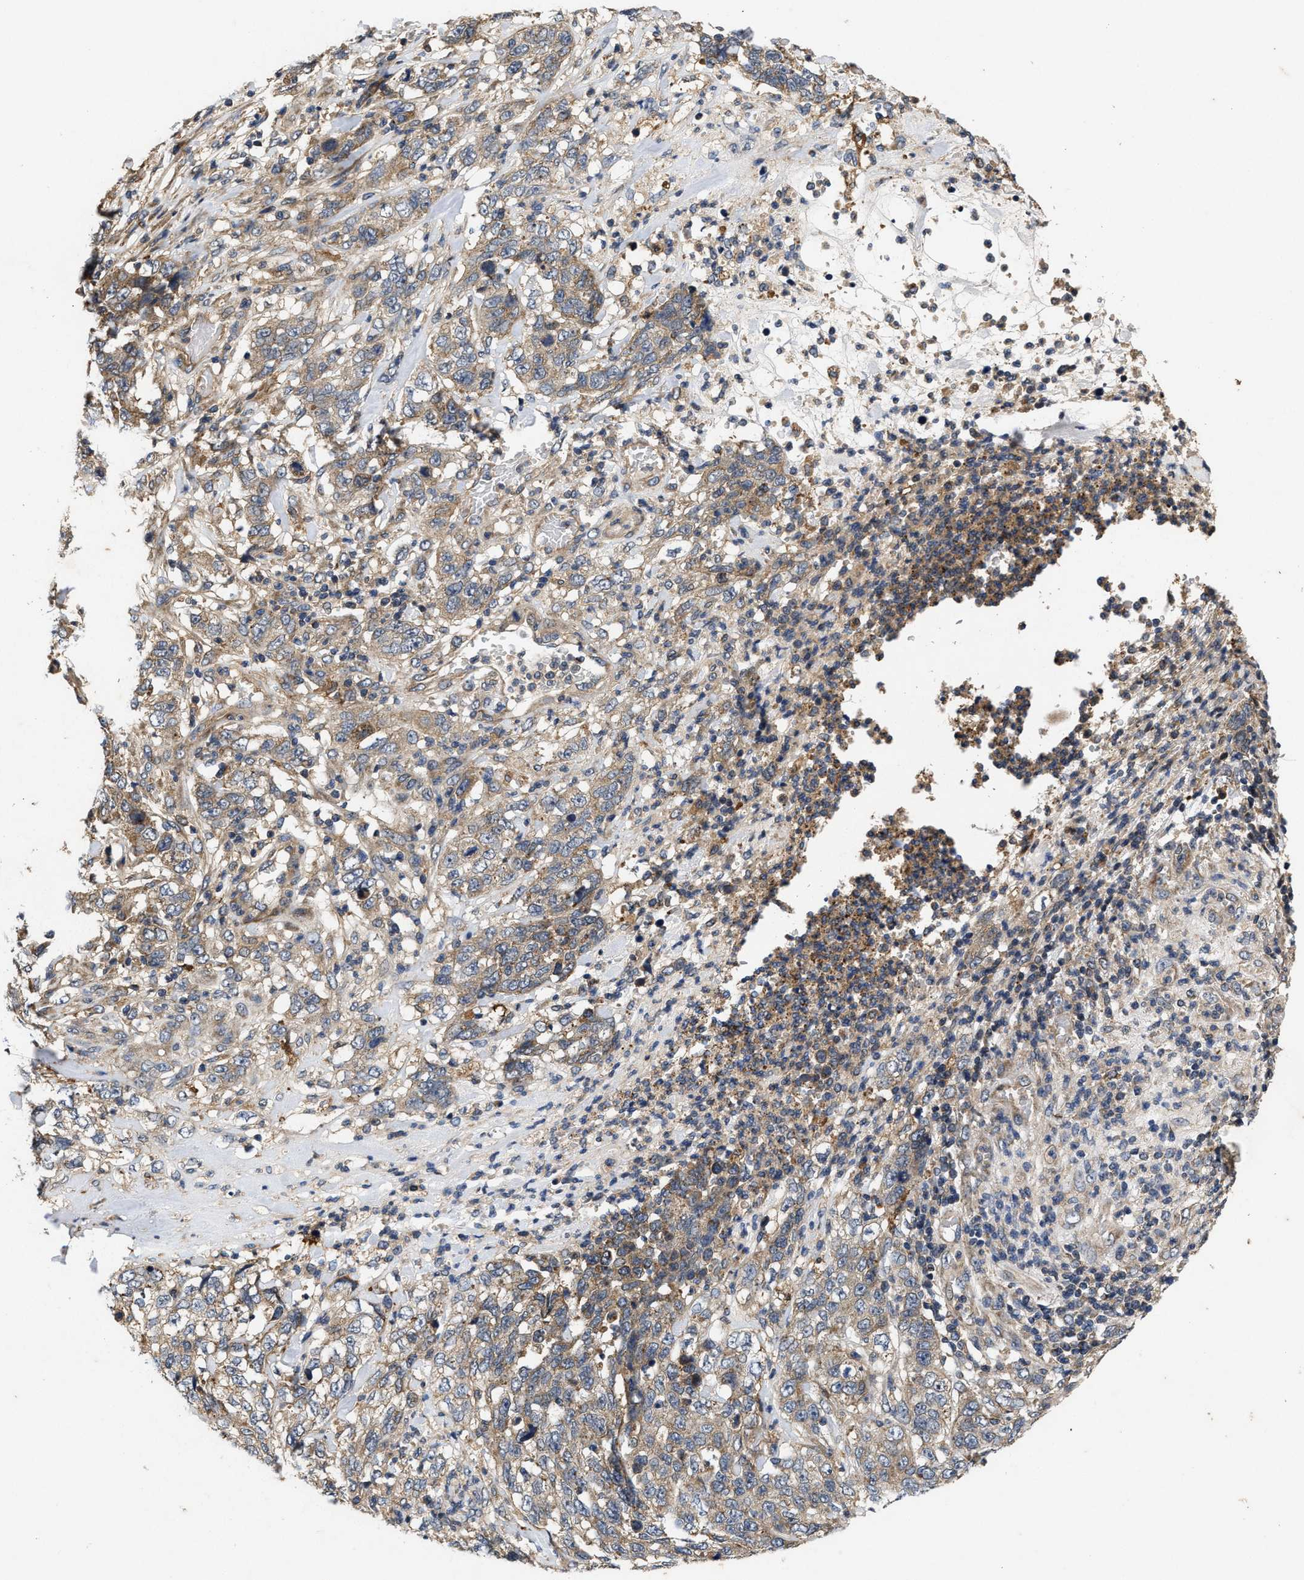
{"staining": {"intensity": "weak", "quantity": ">75%", "location": "cytoplasmic/membranous"}, "tissue": "stomach cancer", "cell_type": "Tumor cells", "image_type": "cancer", "snomed": [{"axis": "morphology", "description": "Adenocarcinoma, NOS"}, {"axis": "topography", "description": "Stomach"}], "caption": "Tumor cells demonstrate low levels of weak cytoplasmic/membranous staining in approximately >75% of cells in human stomach cancer (adenocarcinoma). Nuclei are stained in blue.", "gene": "EFNA4", "patient": {"sex": "male", "age": 48}}